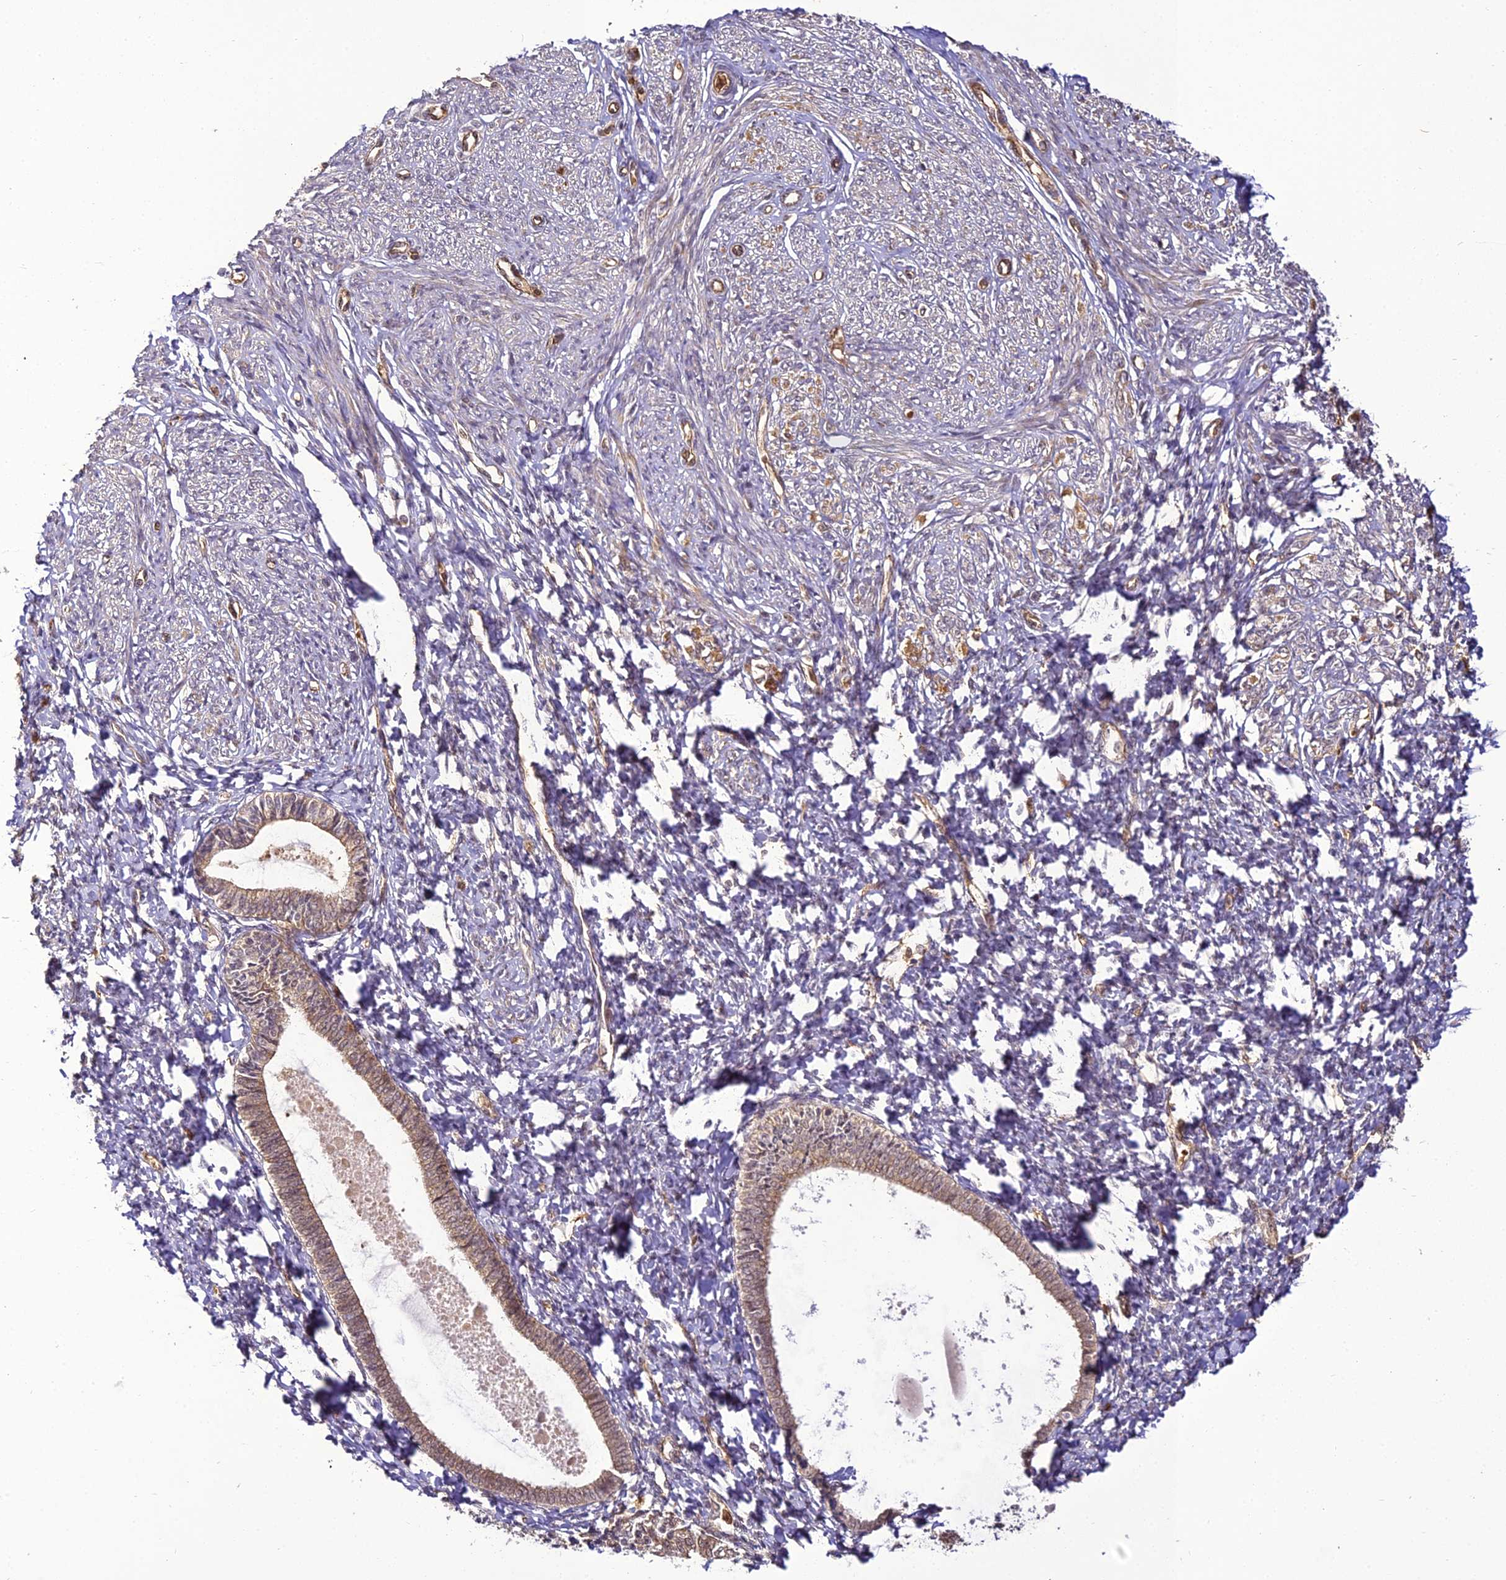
{"staining": {"intensity": "moderate", "quantity": "25%-75%", "location": "cytoplasmic/membranous"}, "tissue": "endometrium", "cell_type": "Cells in endometrial stroma", "image_type": "normal", "snomed": [{"axis": "morphology", "description": "Normal tissue, NOS"}, {"axis": "topography", "description": "Endometrium"}], "caption": "IHC histopathology image of unremarkable endometrium: human endometrium stained using IHC exhibits medium levels of moderate protein expression localized specifically in the cytoplasmic/membranous of cells in endometrial stroma, appearing as a cytoplasmic/membranous brown color.", "gene": "BCDIN3D", "patient": {"sex": "female", "age": 72}}